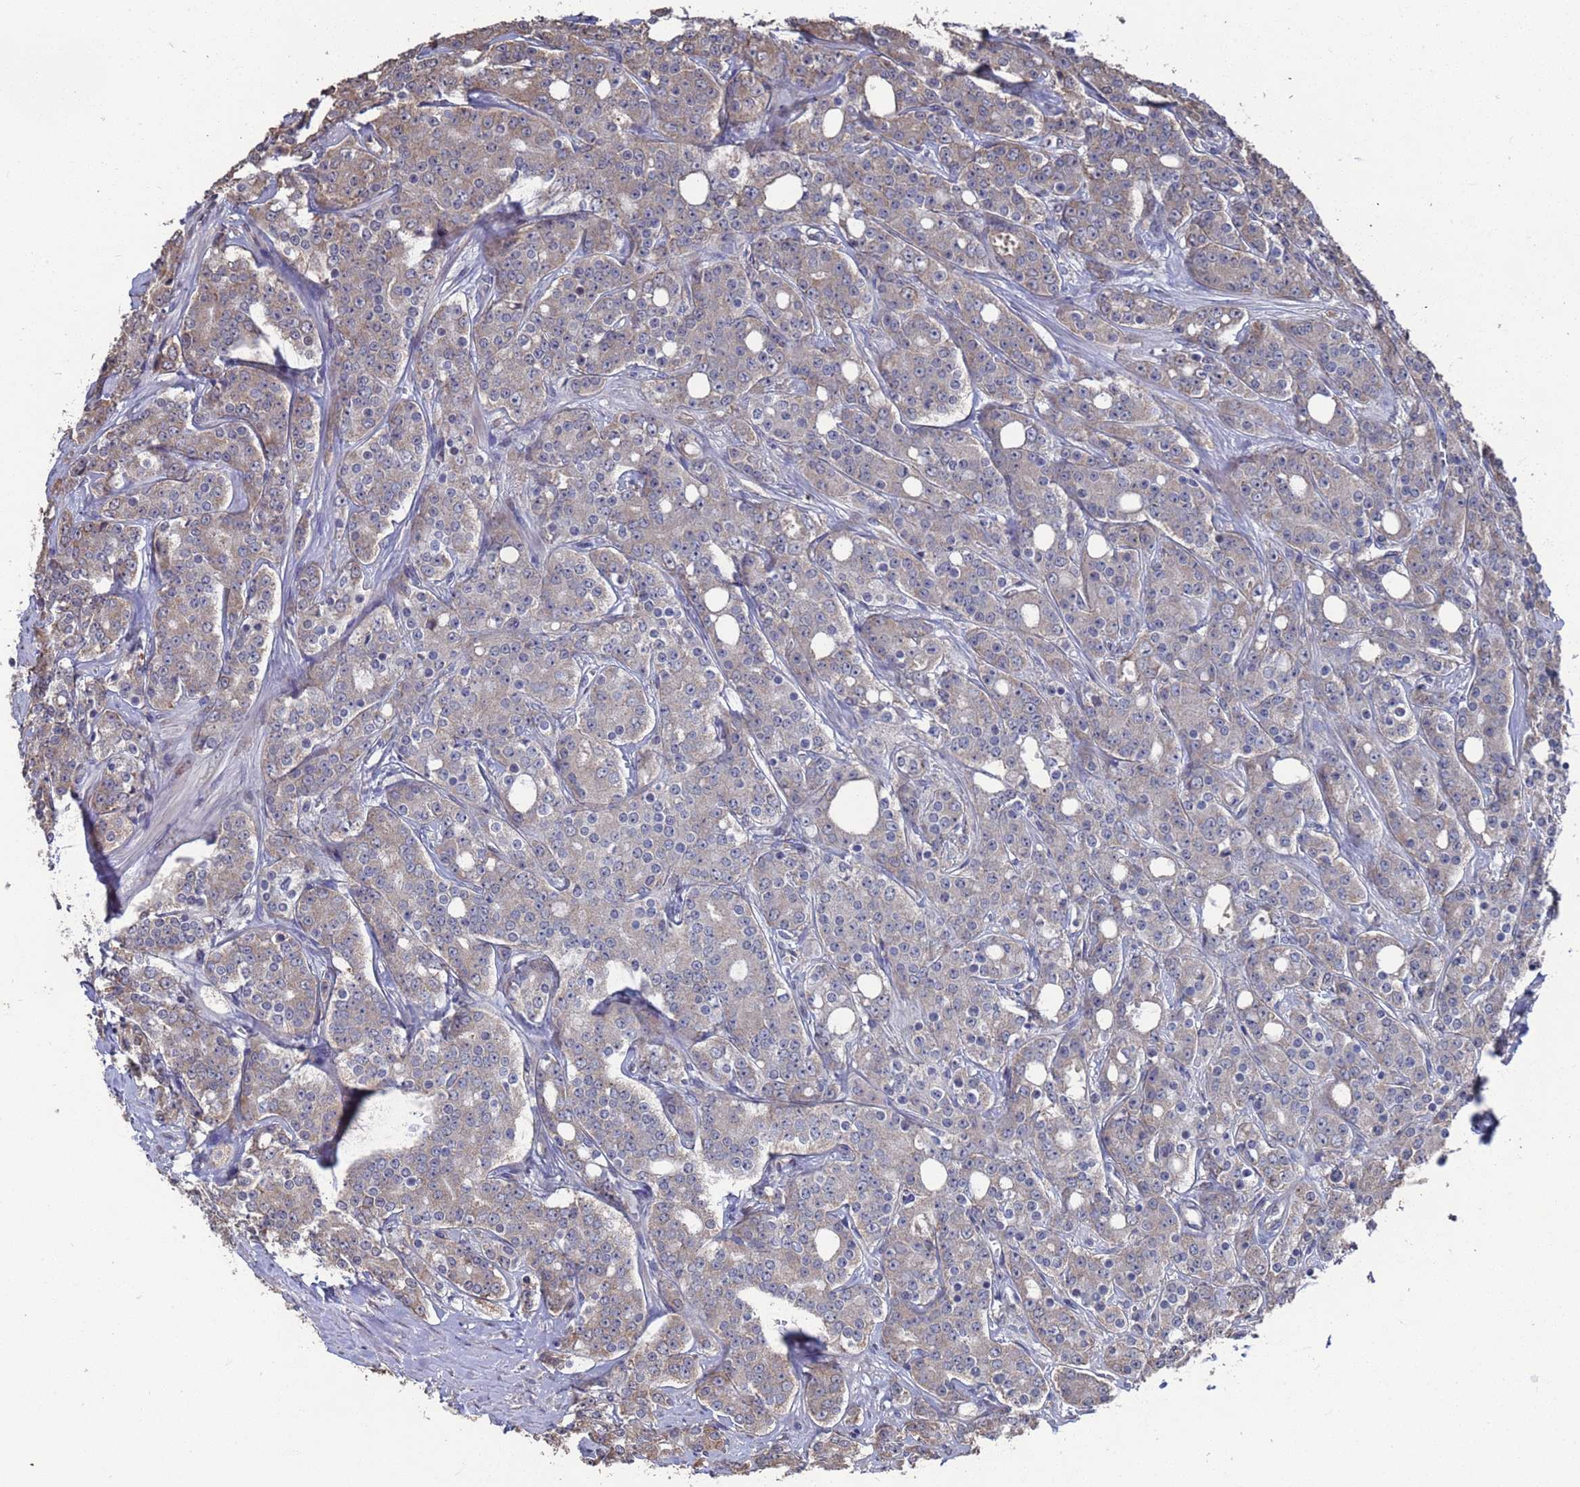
{"staining": {"intensity": "moderate", "quantity": "25%-75%", "location": "cytoplasmic/membranous"}, "tissue": "prostate cancer", "cell_type": "Tumor cells", "image_type": "cancer", "snomed": [{"axis": "morphology", "description": "Adenocarcinoma, High grade"}, {"axis": "topography", "description": "Prostate"}], "caption": "Immunohistochemistry staining of prostate cancer (adenocarcinoma (high-grade)), which reveals medium levels of moderate cytoplasmic/membranous staining in approximately 25%-75% of tumor cells indicating moderate cytoplasmic/membranous protein expression. The staining was performed using DAB (3,3'-diaminobenzidine) (brown) for protein detection and nuclei were counterstained in hematoxylin (blue).", "gene": "CFAP119", "patient": {"sex": "male", "age": 62}}